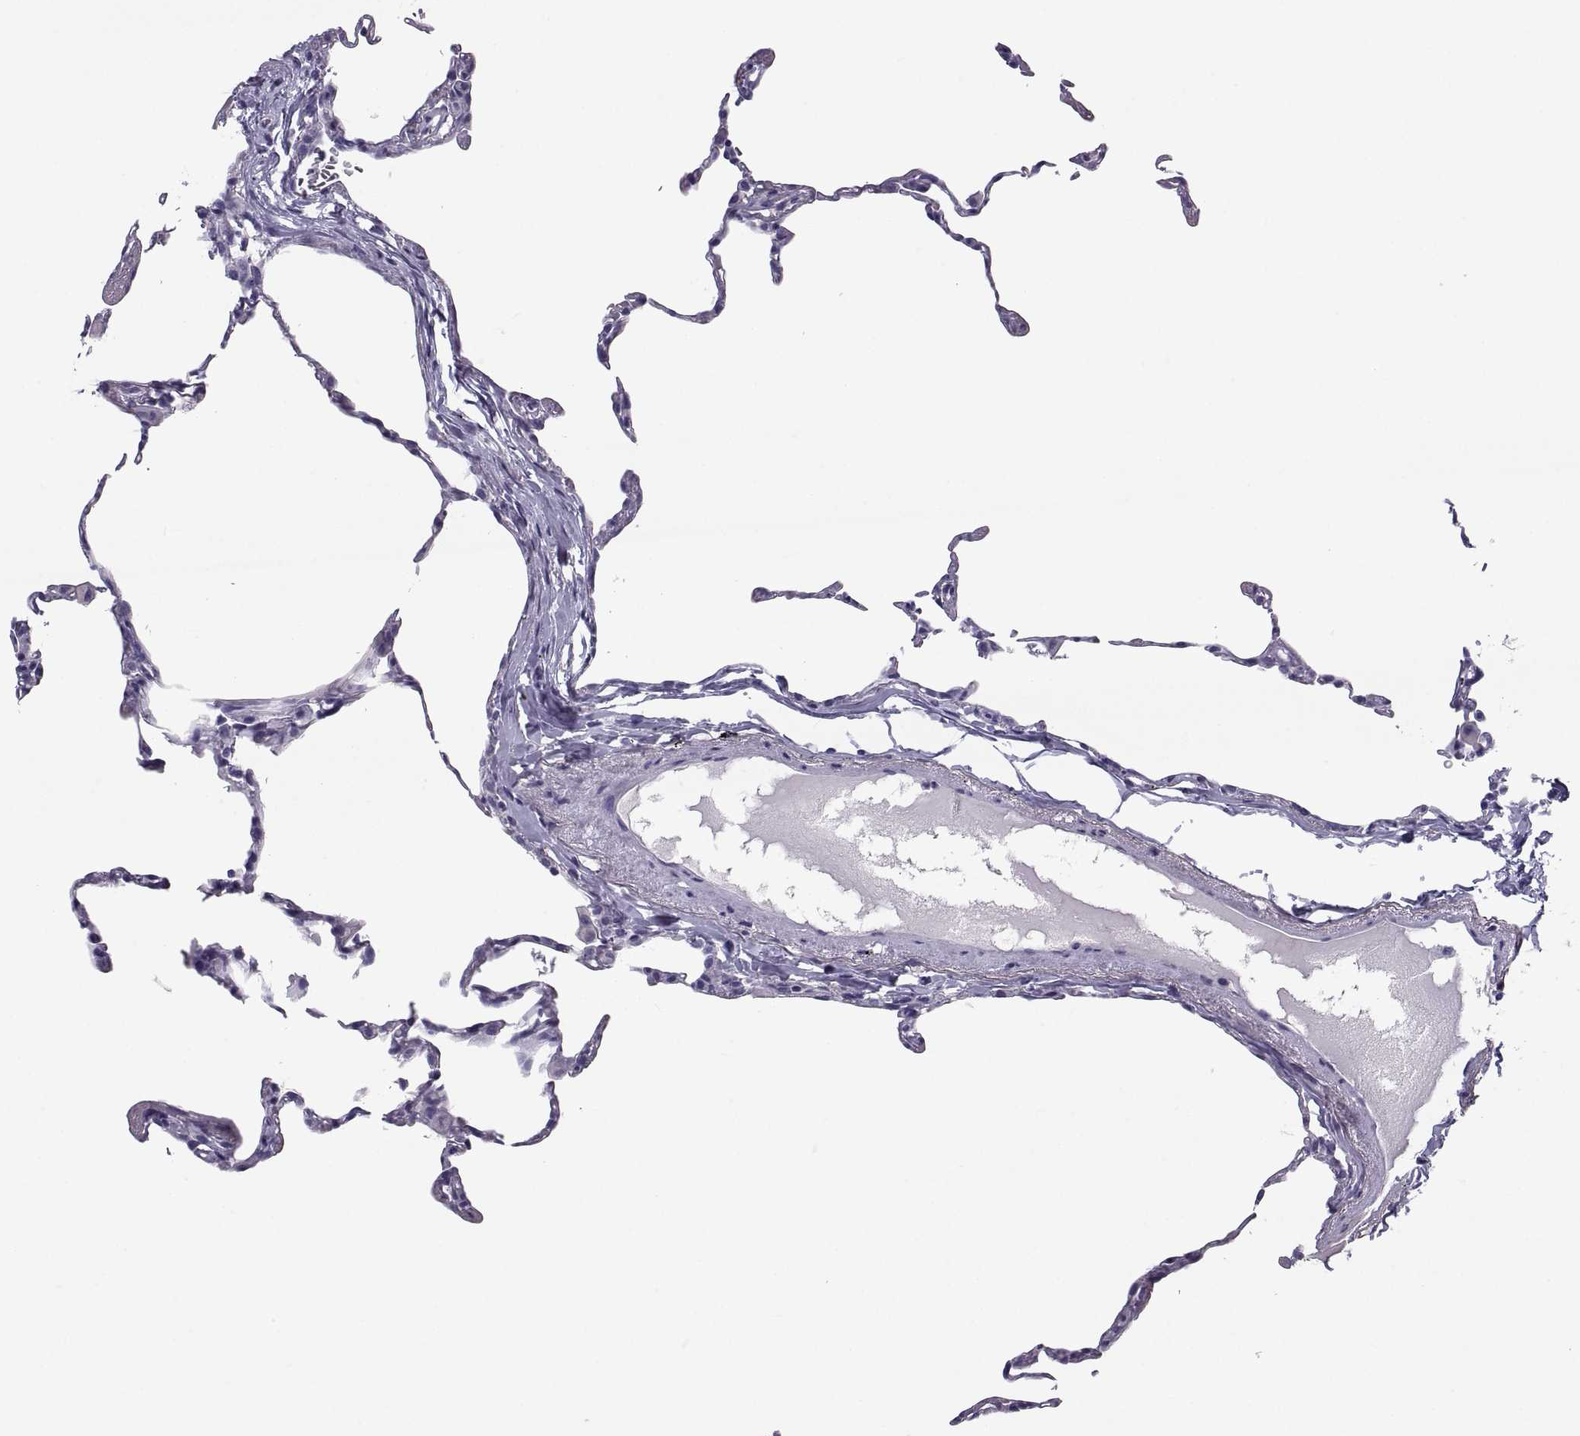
{"staining": {"intensity": "negative", "quantity": "none", "location": "none"}, "tissue": "lung", "cell_type": "Alveolar cells", "image_type": "normal", "snomed": [{"axis": "morphology", "description": "Normal tissue, NOS"}, {"axis": "topography", "description": "Lung"}], "caption": "Protein analysis of benign lung demonstrates no significant expression in alveolar cells.", "gene": "PCSK1N", "patient": {"sex": "female", "age": 57}}